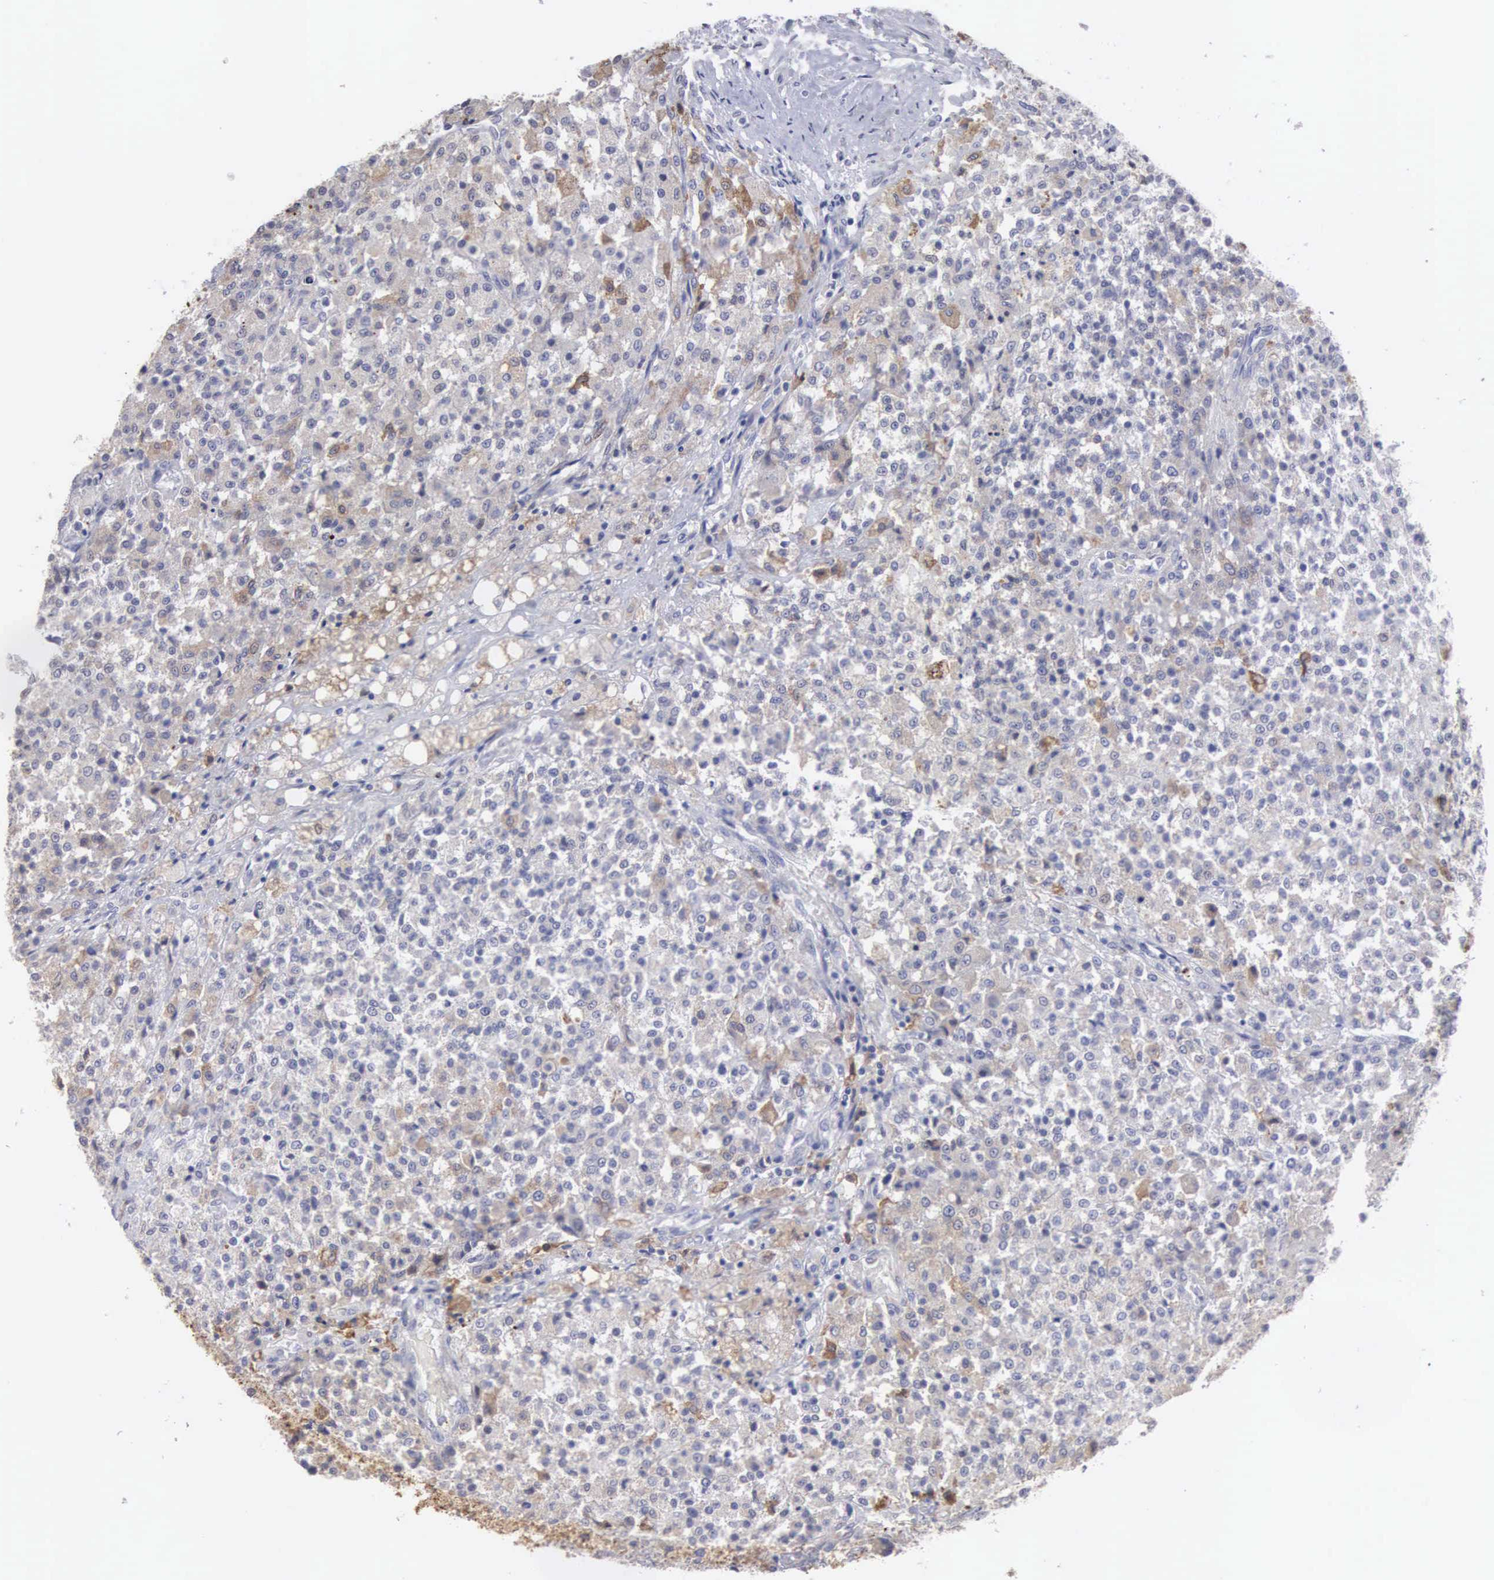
{"staining": {"intensity": "weak", "quantity": "<25%", "location": "cytoplasmic/membranous"}, "tissue": "testis cancer", "cell_type": "Tumor cells", "image_type": "cancer", "snomed": [{"axis": "morphology", "description": "Seminoma, NOS"}, {"axis": "topography", "description": "Testis"}], "caption": "Testis cancer (seminoma) was stained to show a protein in brown. There is no significant expression in tumor cells.", "gene": "LIN52", "patient": {"sex": "male", "age": 59}}